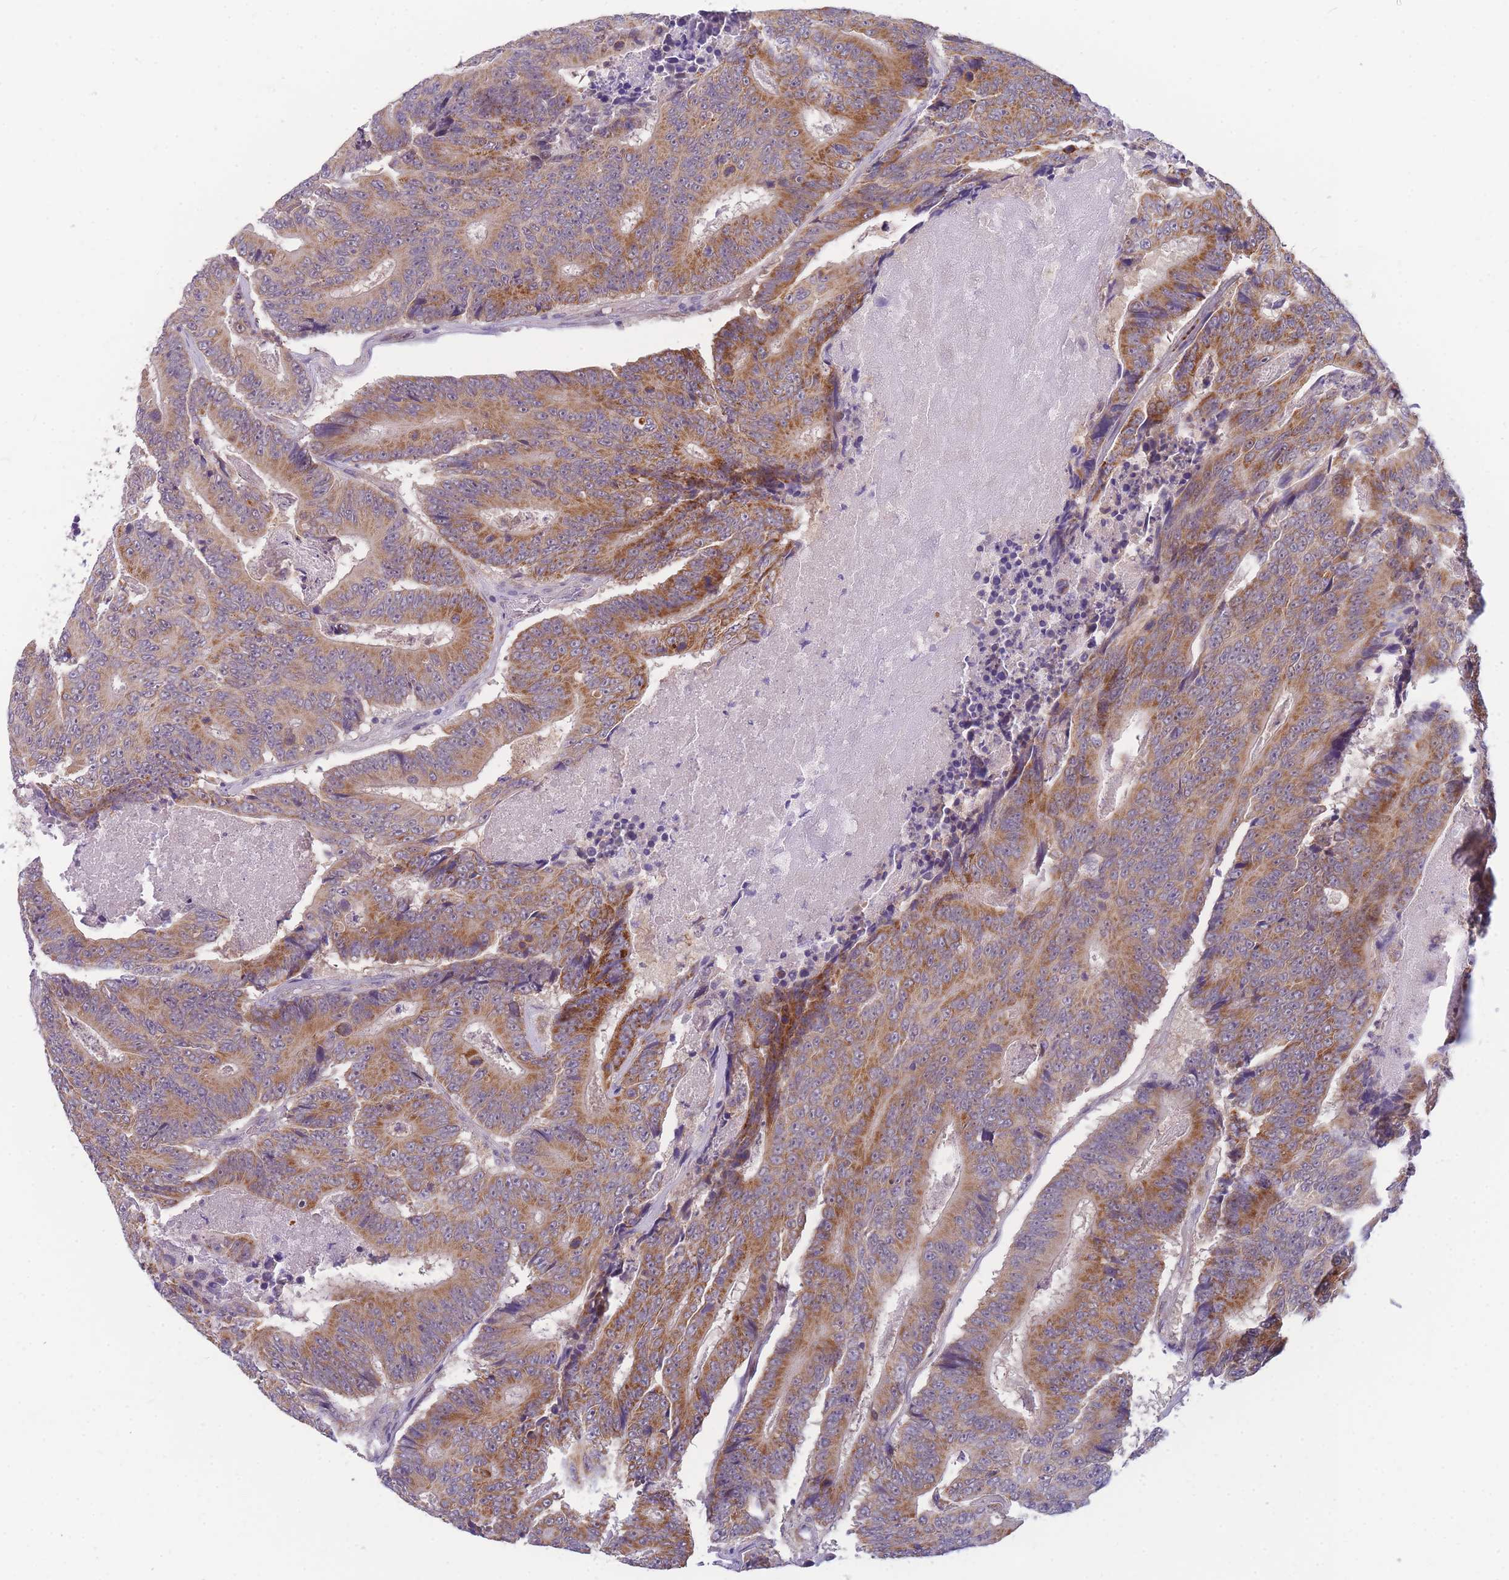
{"staining": {"intensity": "moderate", "quantity": ">75%", "location": "cytoplasmic/membranous"}, "tissue": "colorectal cancer", "cell_type": "Tumor cells", "image_type": "cancer", "snomed": [{"axis": "morphology", "description": "Adenocarcinoma, NOS"}, {"axis": "topography", "description": "Colon"}], "caption": "Protein staining of colorectal cancer (adenocarcinoma) tissue reveals moderate cytoplasmic/membranous expression in approximately >75% of tumor cells.", "gene": "DDX49", "patient": {"sex": "male", "age": 83}}